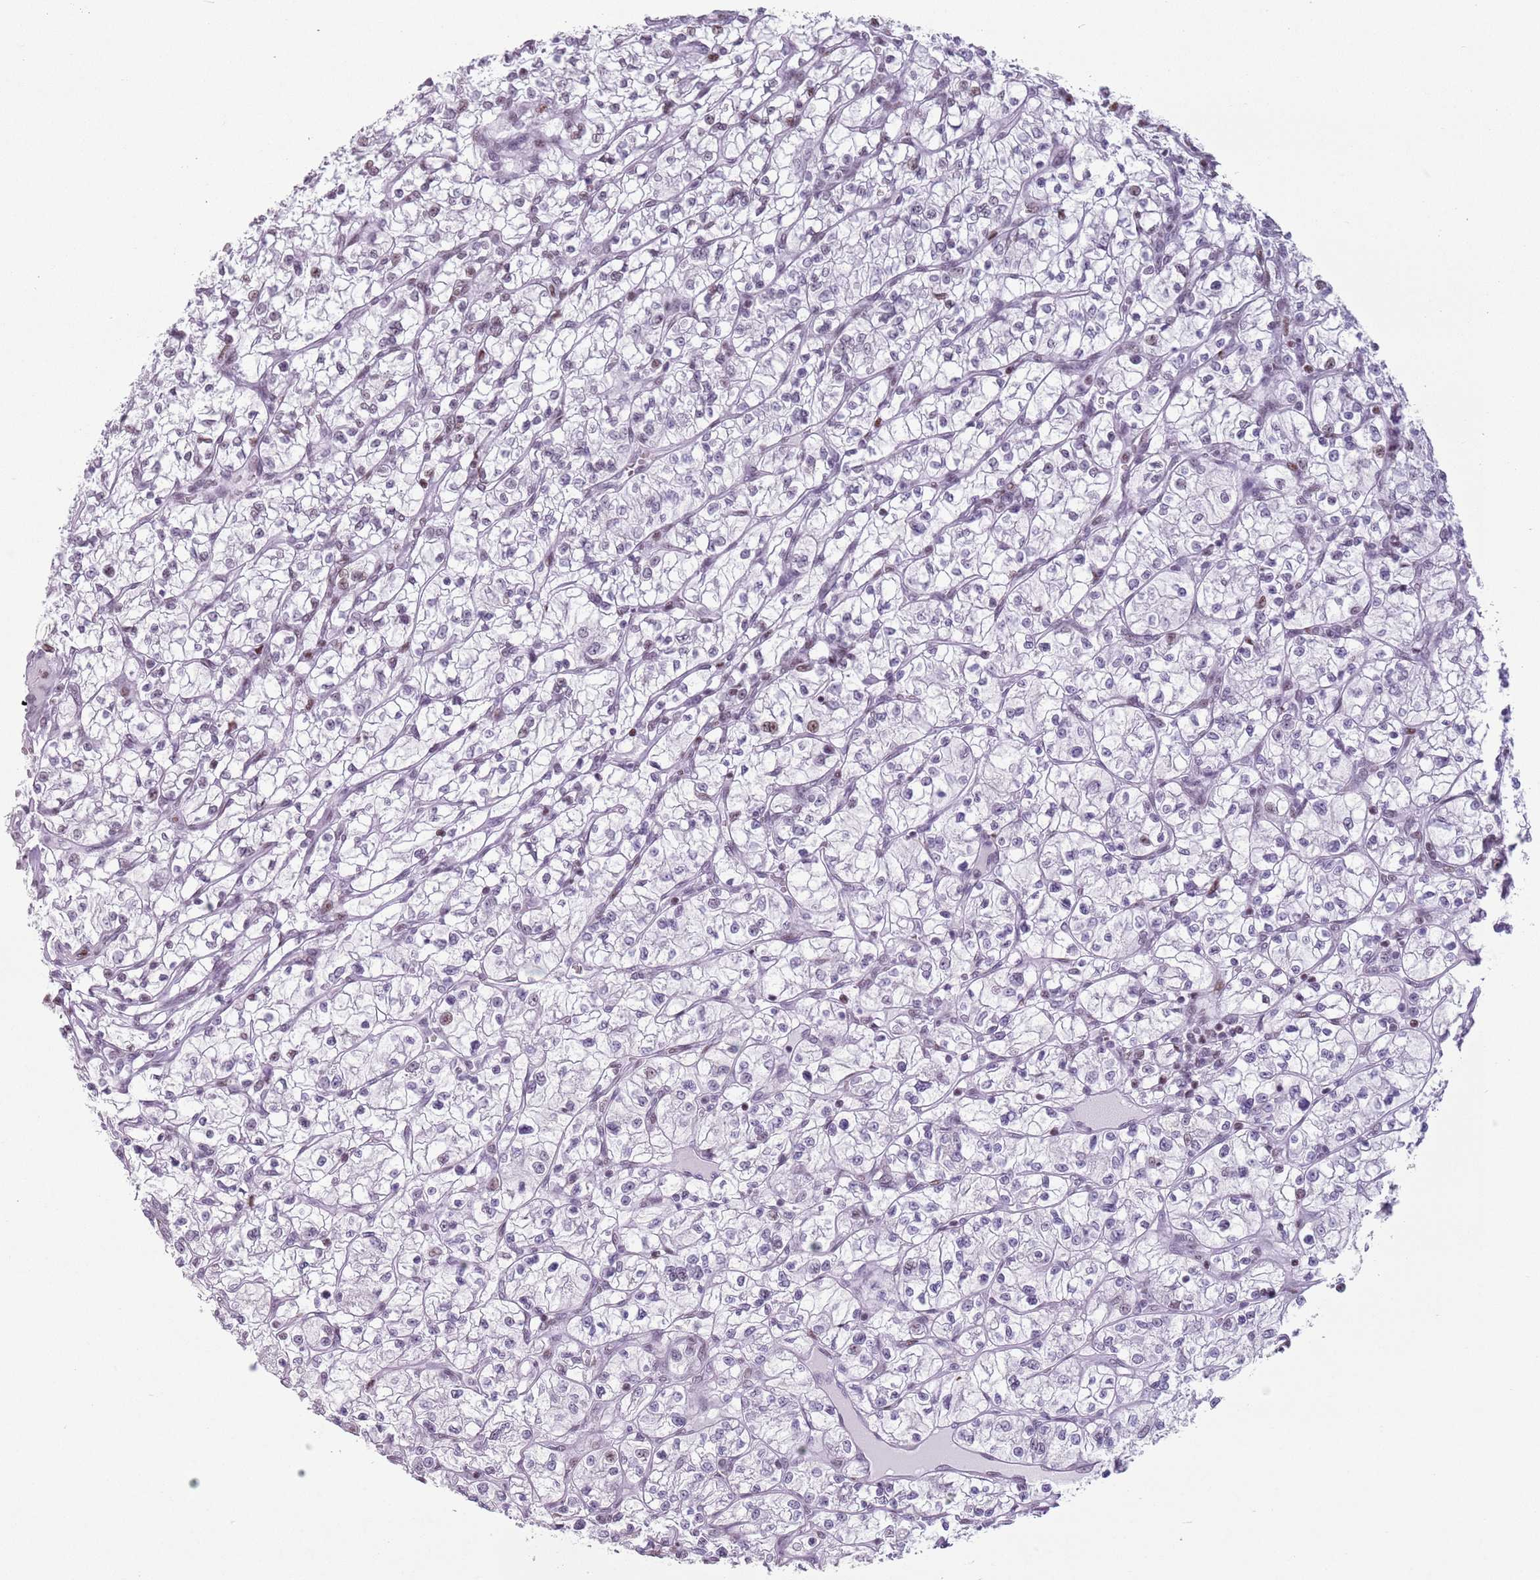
{"staining": {"intensity": "moderate", "quantity": "<25%", "location": "nuclear"}, "tissue": "renal cancer", "cell_type": "Tumor cells", "image_type": "cancer", "snomed": [{"axis": "morphology", "description": "Adenocarcinoma, NOS"}, {"axis": "topography", "description": "Kidney"}], "caption": "A low amount of moderate nuclear staining is identified in about <25% of tumor cells in adenocarcinoma (renal) tissue. (IHC, brightfield microscopy, high magnification).", "gene": "FAM104B", "patient": {"sex": "female", "age": 64}}